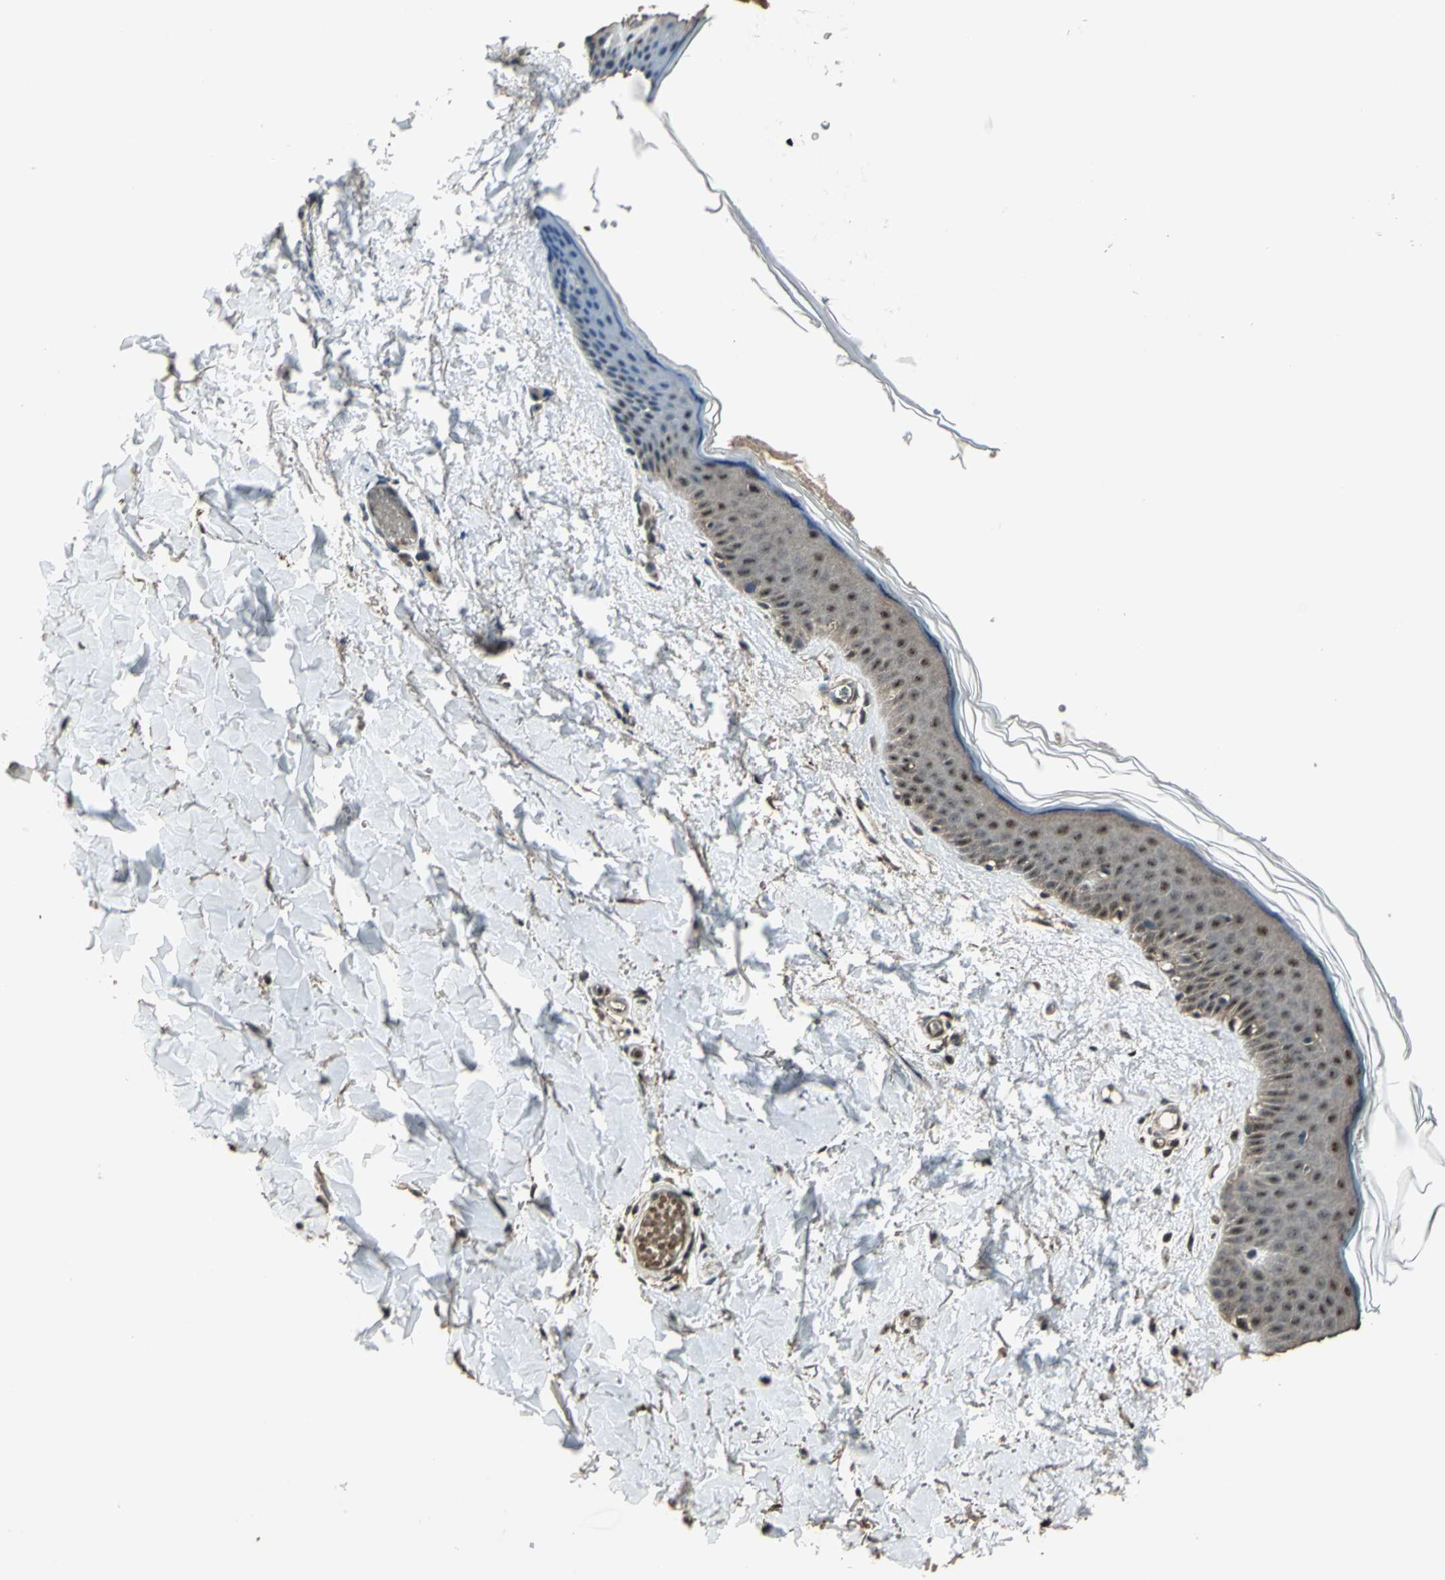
{"staining": {"intensity": "moderate", "quantity": "25%-75%", "location": "cytoplasmic/membranous"}, "tissue": "skin", "cell_type": "Fibroblasts", "image_type": "normal", "snomed": [{"axis": "morphology", "description": "Normal tissue, NOS"}, {"axis": "topography", "description": "Skin"}], "caption": "The image reveals a brown stain indicating the presence of a protein in the cytoplasmic/membranous of fibroblasts in skin. The protein of interest is stained brown, and the nuclei are stained in blue (DAB IHC with brightfield microscopy, high magnification).", "gene": "UCHL5", "patient": {"sex": "female", "age": 56}}